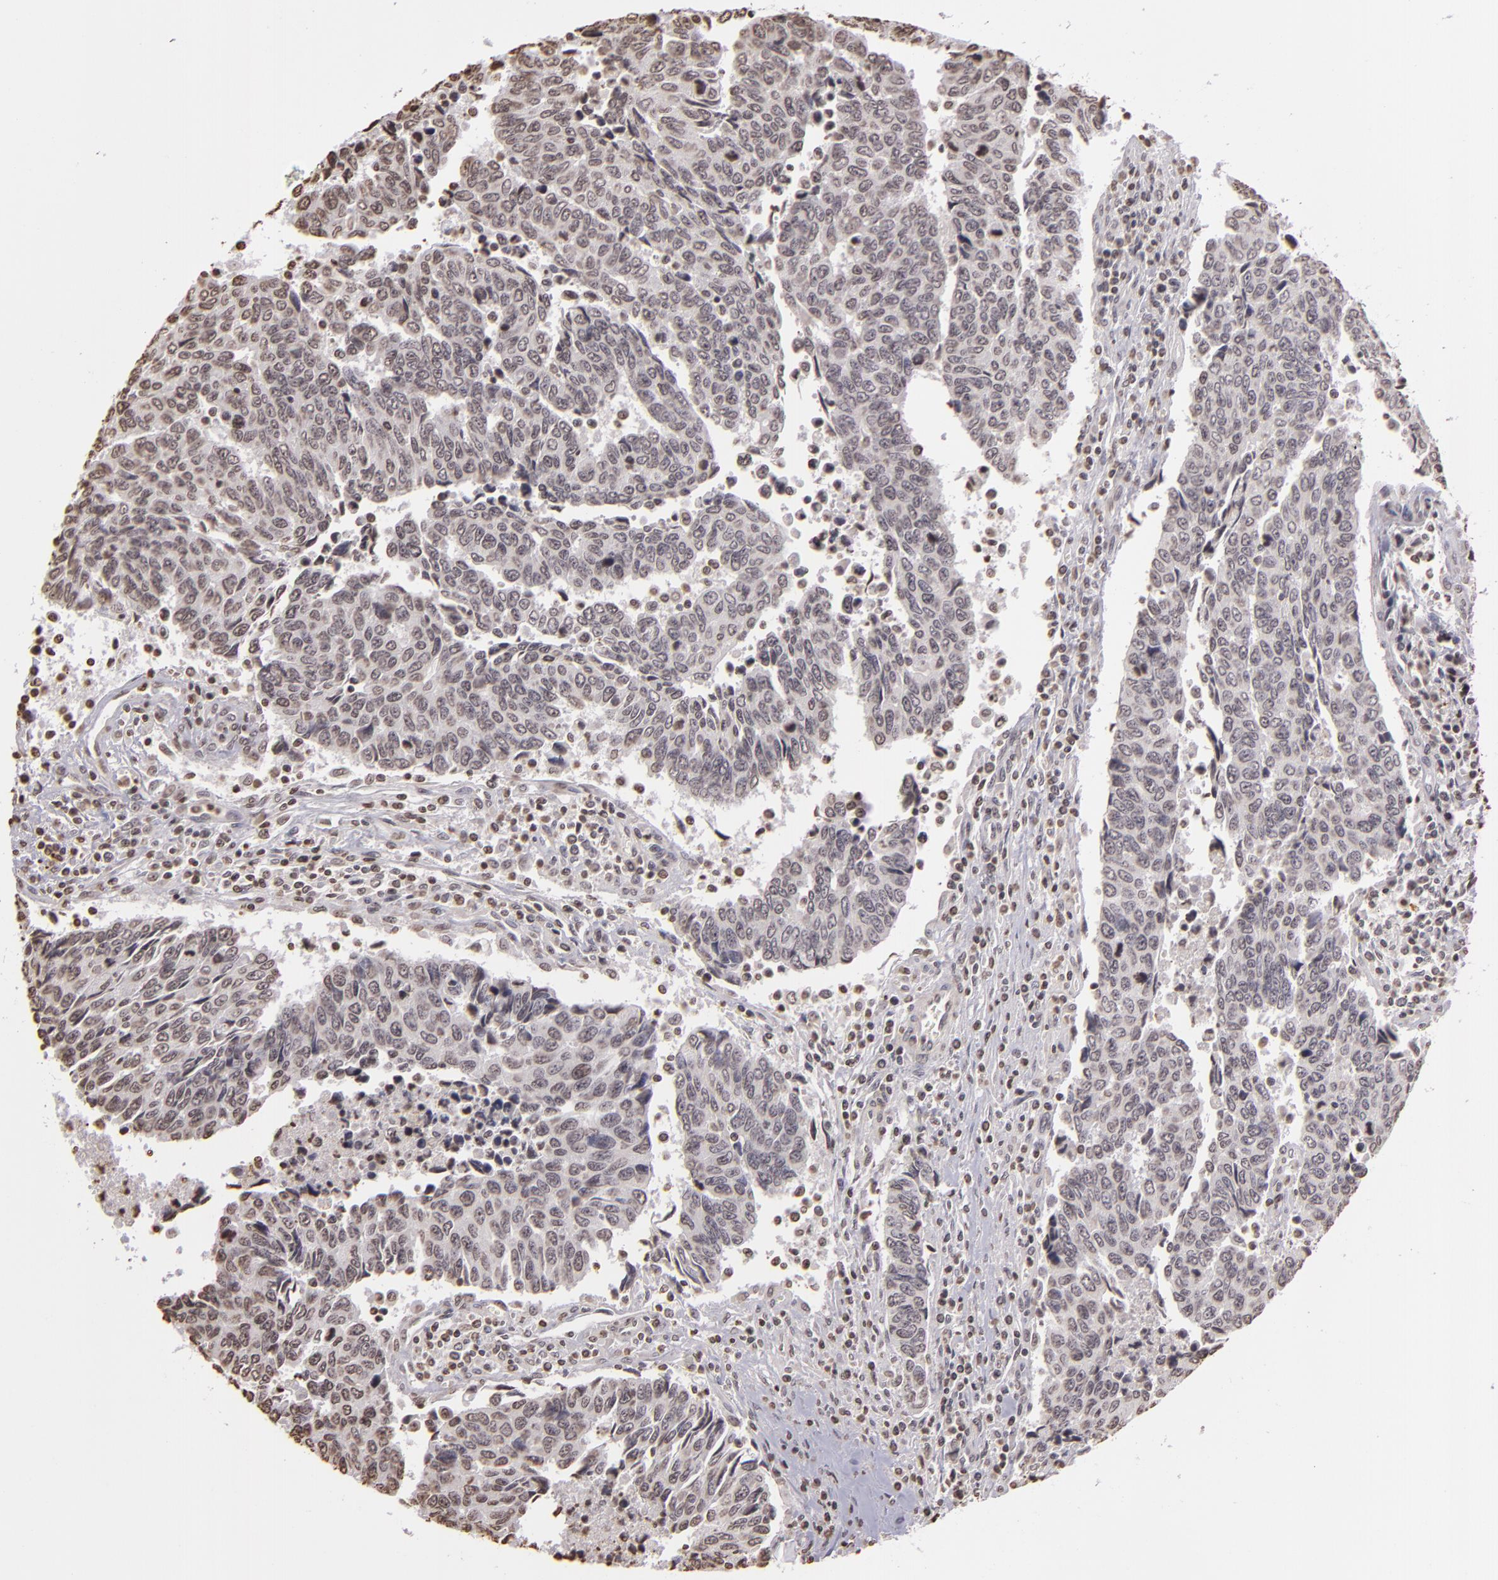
{"staining": {"intensity": "negative", "quantity": "none", "location": "none"}, "tissue": "urothelial cancer", "cell_type": "Tumor cells", "image_type": "cancer", "snomed": [{"axis": "morphology", "description": "Urothelial carcinoma, High grade"}, {"axis": "topography", "description": "Urinary bladder"}], "caption": "Tumor cells are negative for protein expression in human urothelial cancer.", "gene": "THRB", "patient": {"sex": "male", "age": 86}}